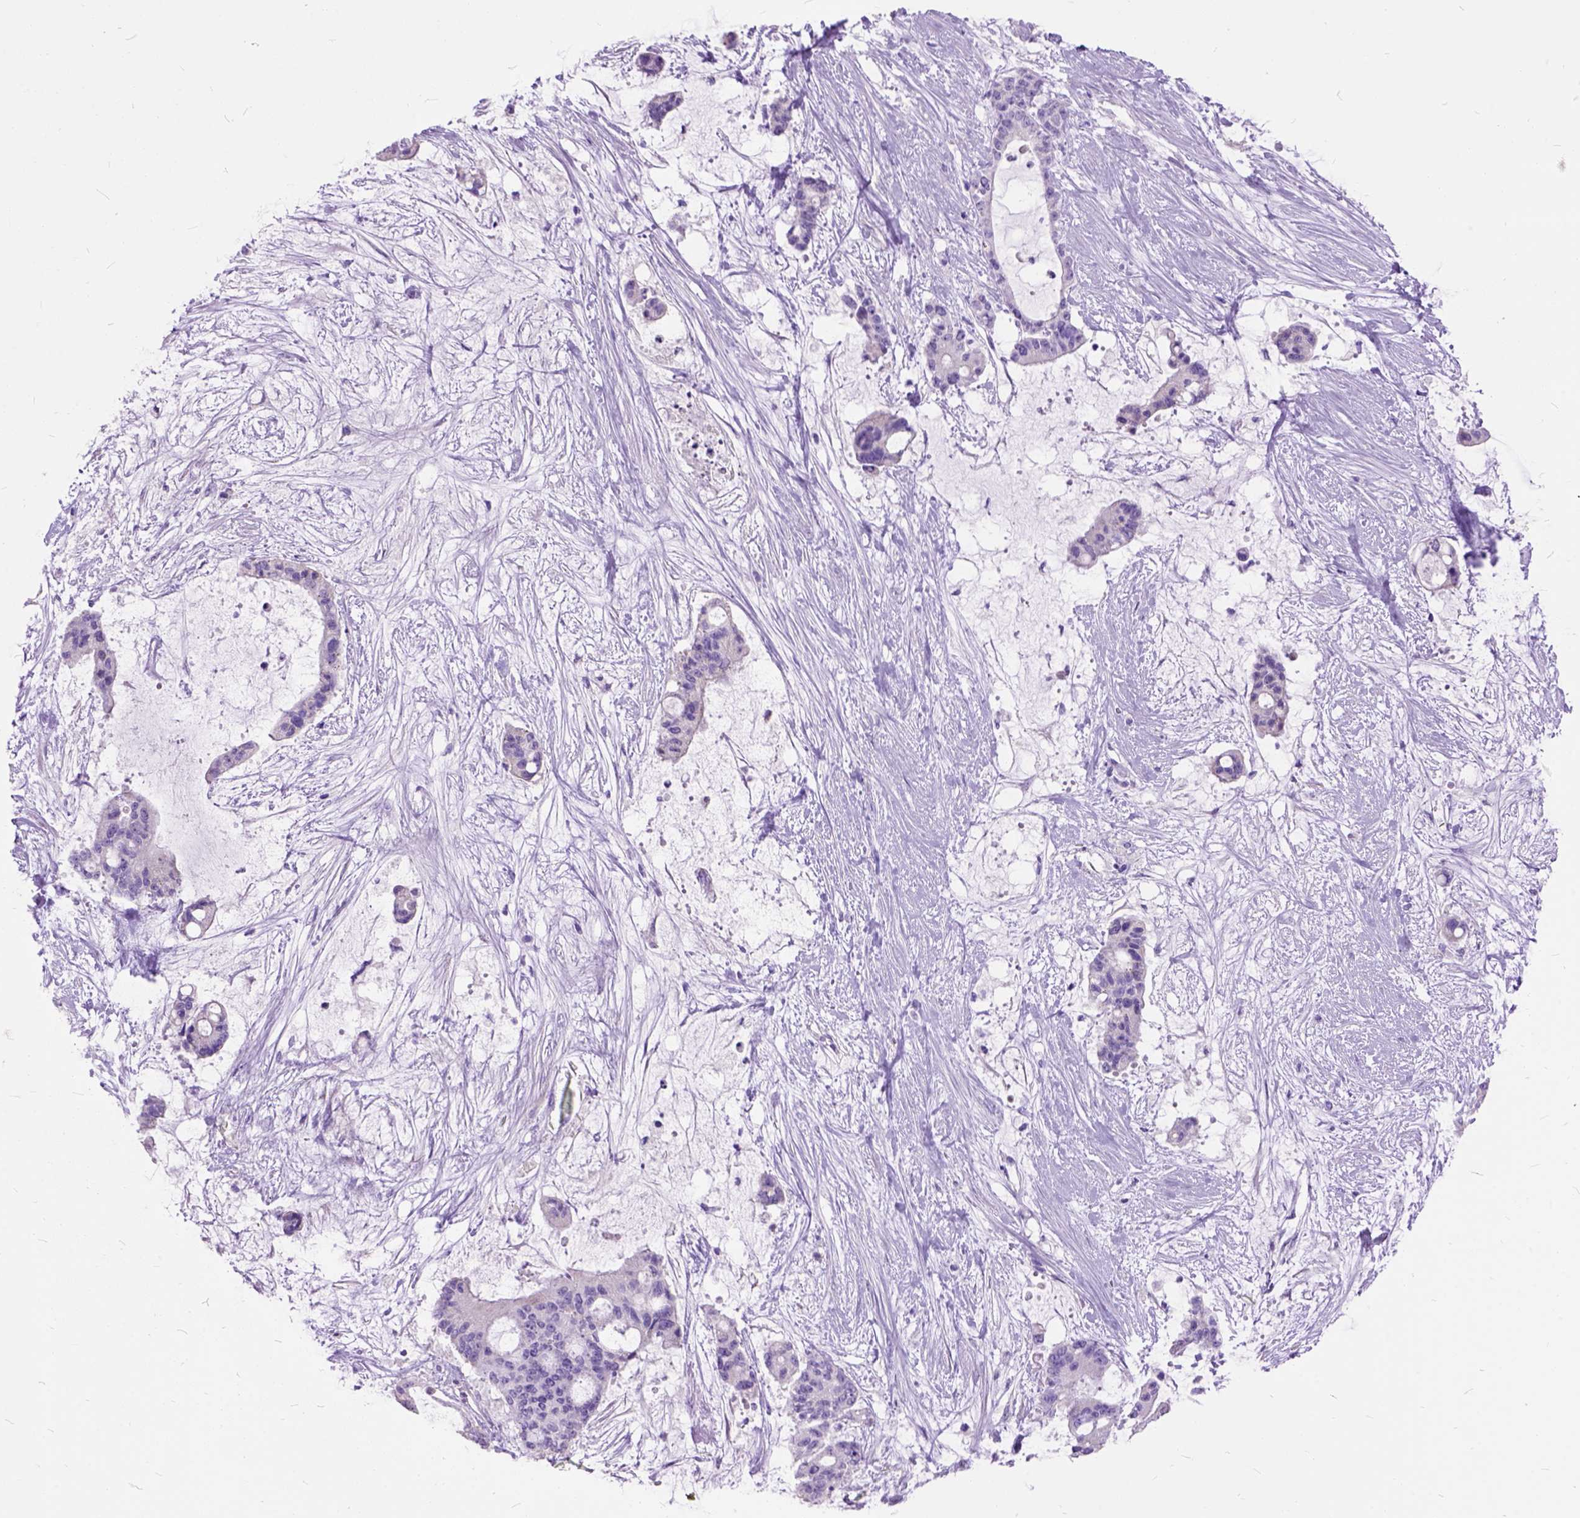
{"staining": {"intensity": "negative", "quantity": "none", "location": "none"}, "tissue": "liver cancer", "cell_type": "Tumor cells", "image_type": "cancer", "snomed": [{"axis": "morphology", "description": "Normal tissue, NOS"}, {"axis": "morphology", "description": "Cholangiocarcinoma"}, {"axis": "topography", "description": "Liver"}, {"axis": "topography", "description": "Peripheral nerve tissue"}], "caption": "Immunohistochemistry of liver cholangiocarcinoma exhibits no expression in tumor cells.", "gene": "MAPT", "patient": {"sex": "female", "age": 73}}